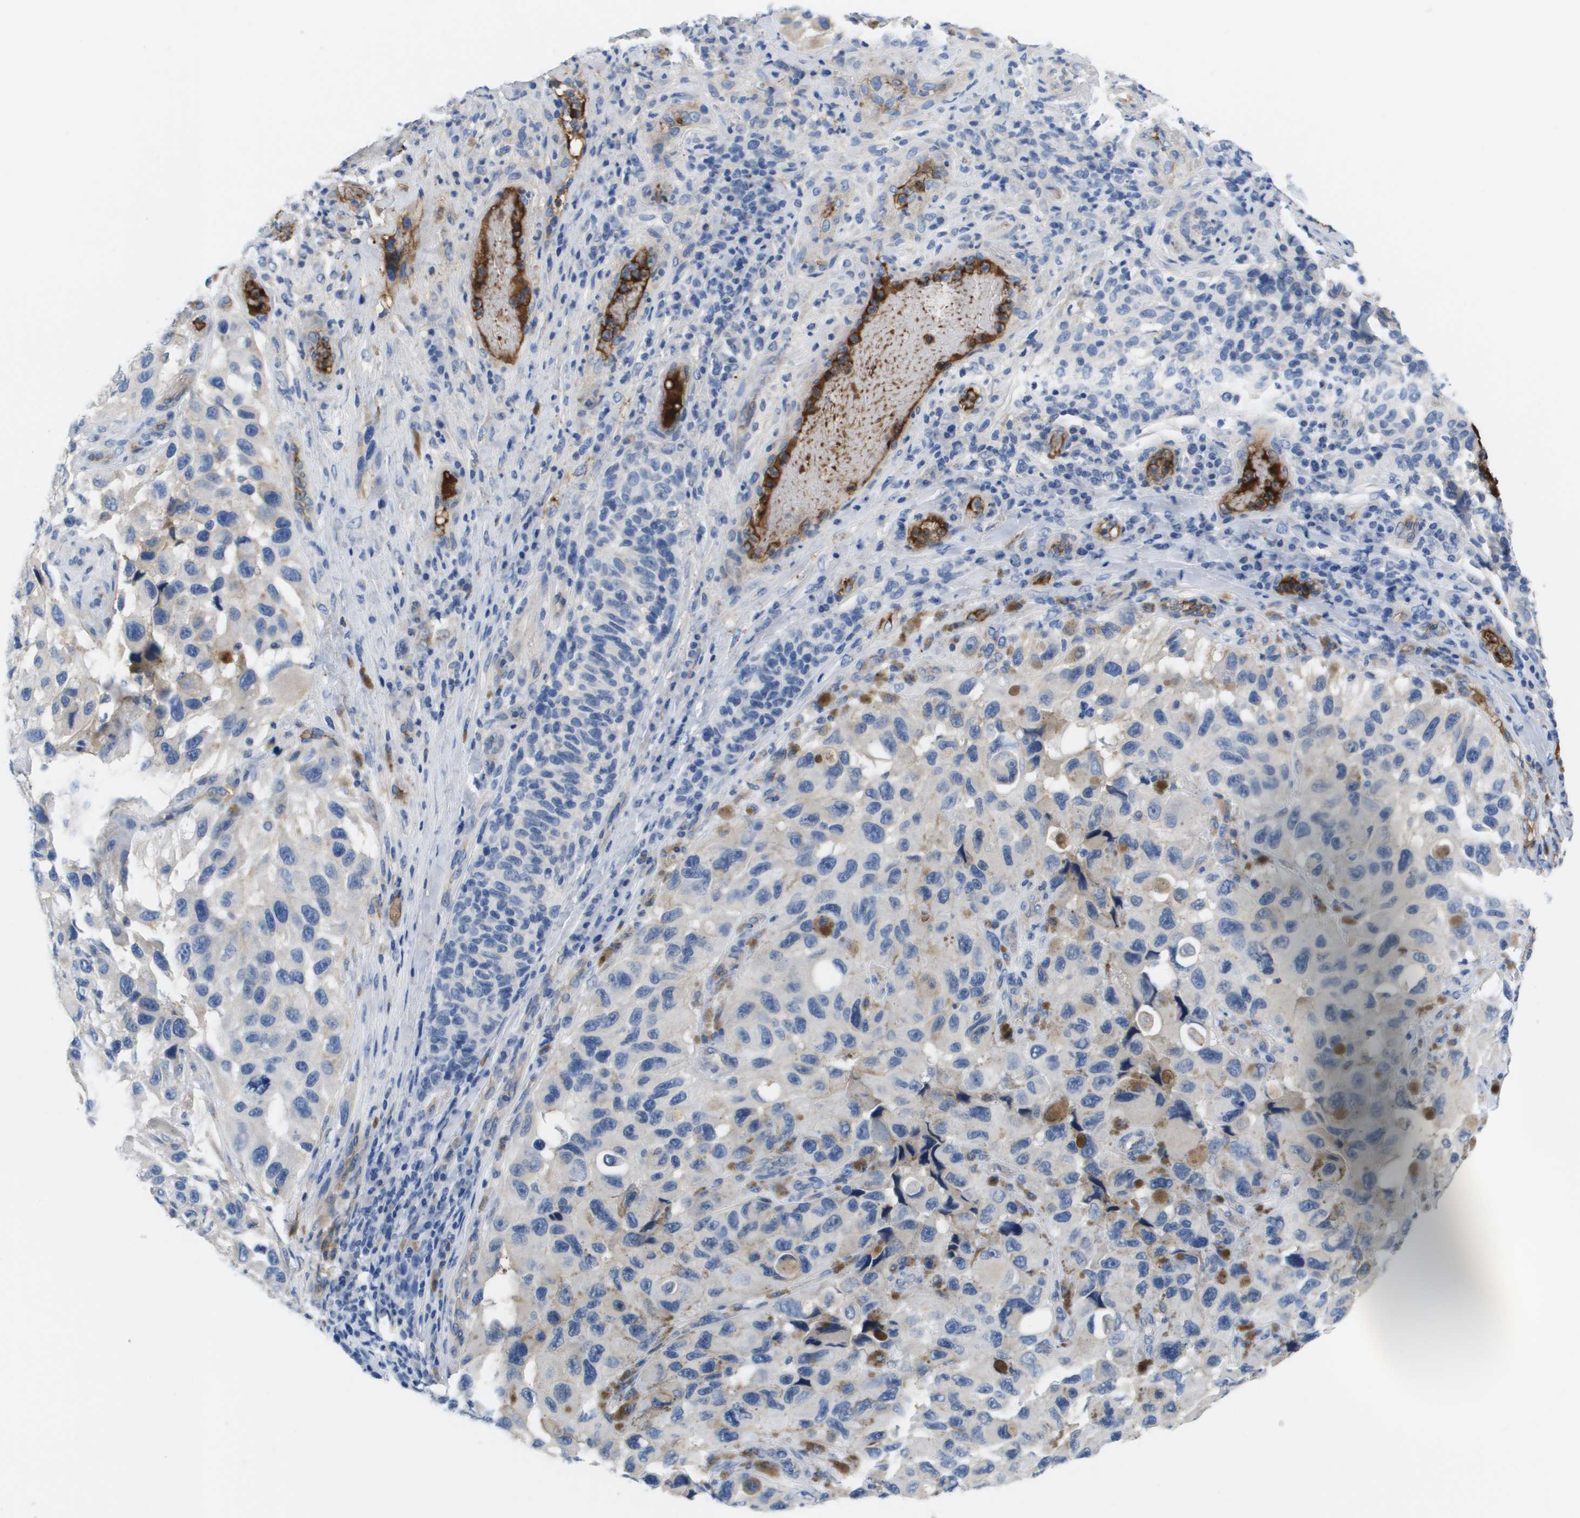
{"staining": {"intensity": "negative", "quantity": "none", "location": "none"}, "tissue": "melanoma", "cell_type": "Tumor cells", "image_type": "cancer", "snomed": [{"axis": "morphology", "description": "Malignant melanoma, NOS"}, {"axis": "topography", "description": "Skin"}], "caption": "A histopathology image of human melanoma is negative for staining in tumor cells.", "gene": "APOA1", "patient": {"sex": "female", "age": 73}}